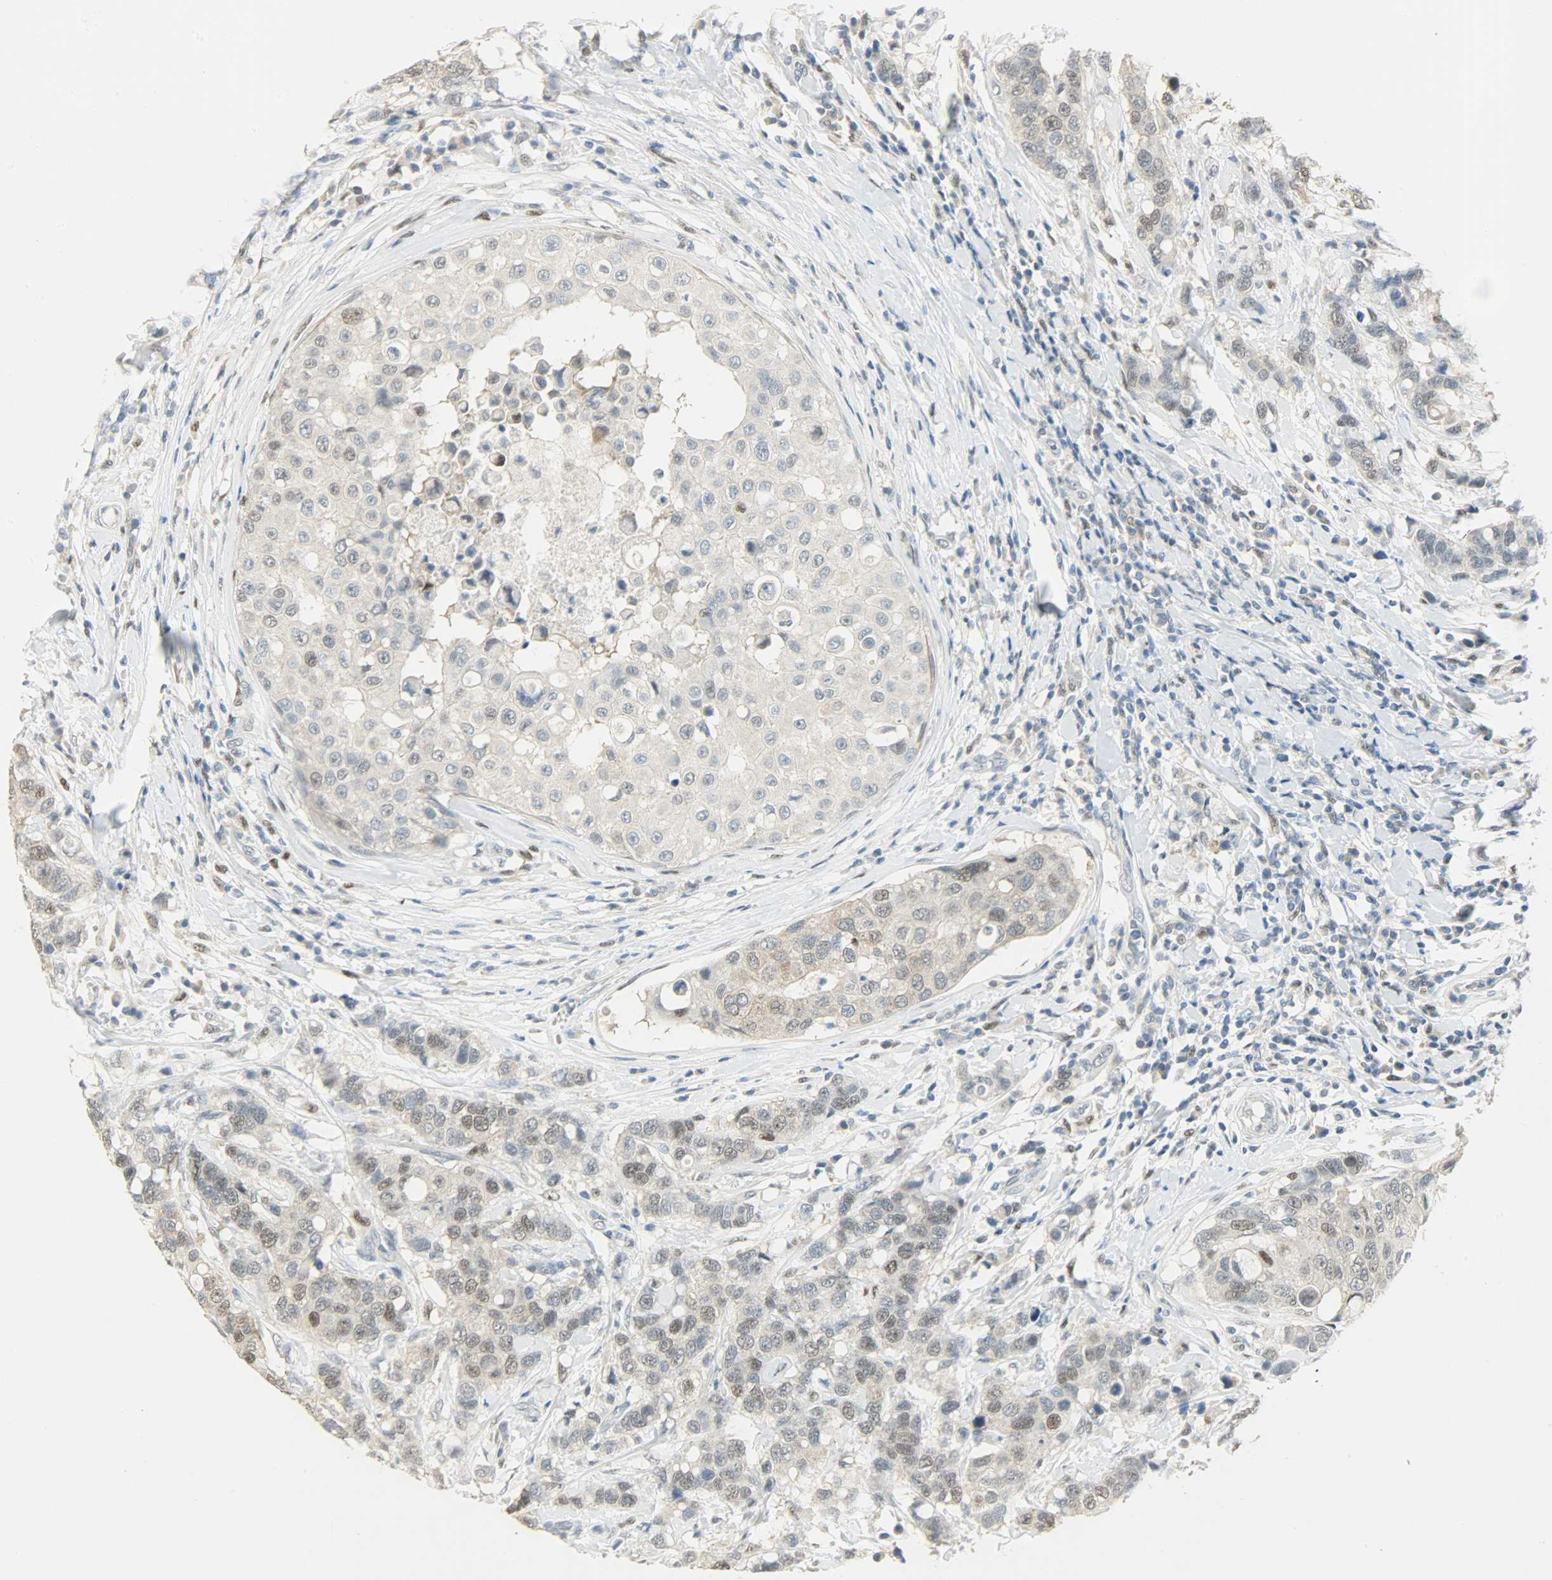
{"staining": {"intensity": "weak", "quantity": ">75%", "location": "nuclear"}, "tissue": "breast cancer", "cell_type": "Tumor cells", "image_type": "cancer", "snomed": [{"axis": "morphology", "description": "Duct carcinoma"}, {"axis": "topography", "description": "Breast"}], "caption": "Breast cancer was stained to show a protein in brown. There is low levels of weak nuclear expression in about >75% of tumor cells.", "gene": "PPARG", "patient": {"sex": "female", "age": 27}}